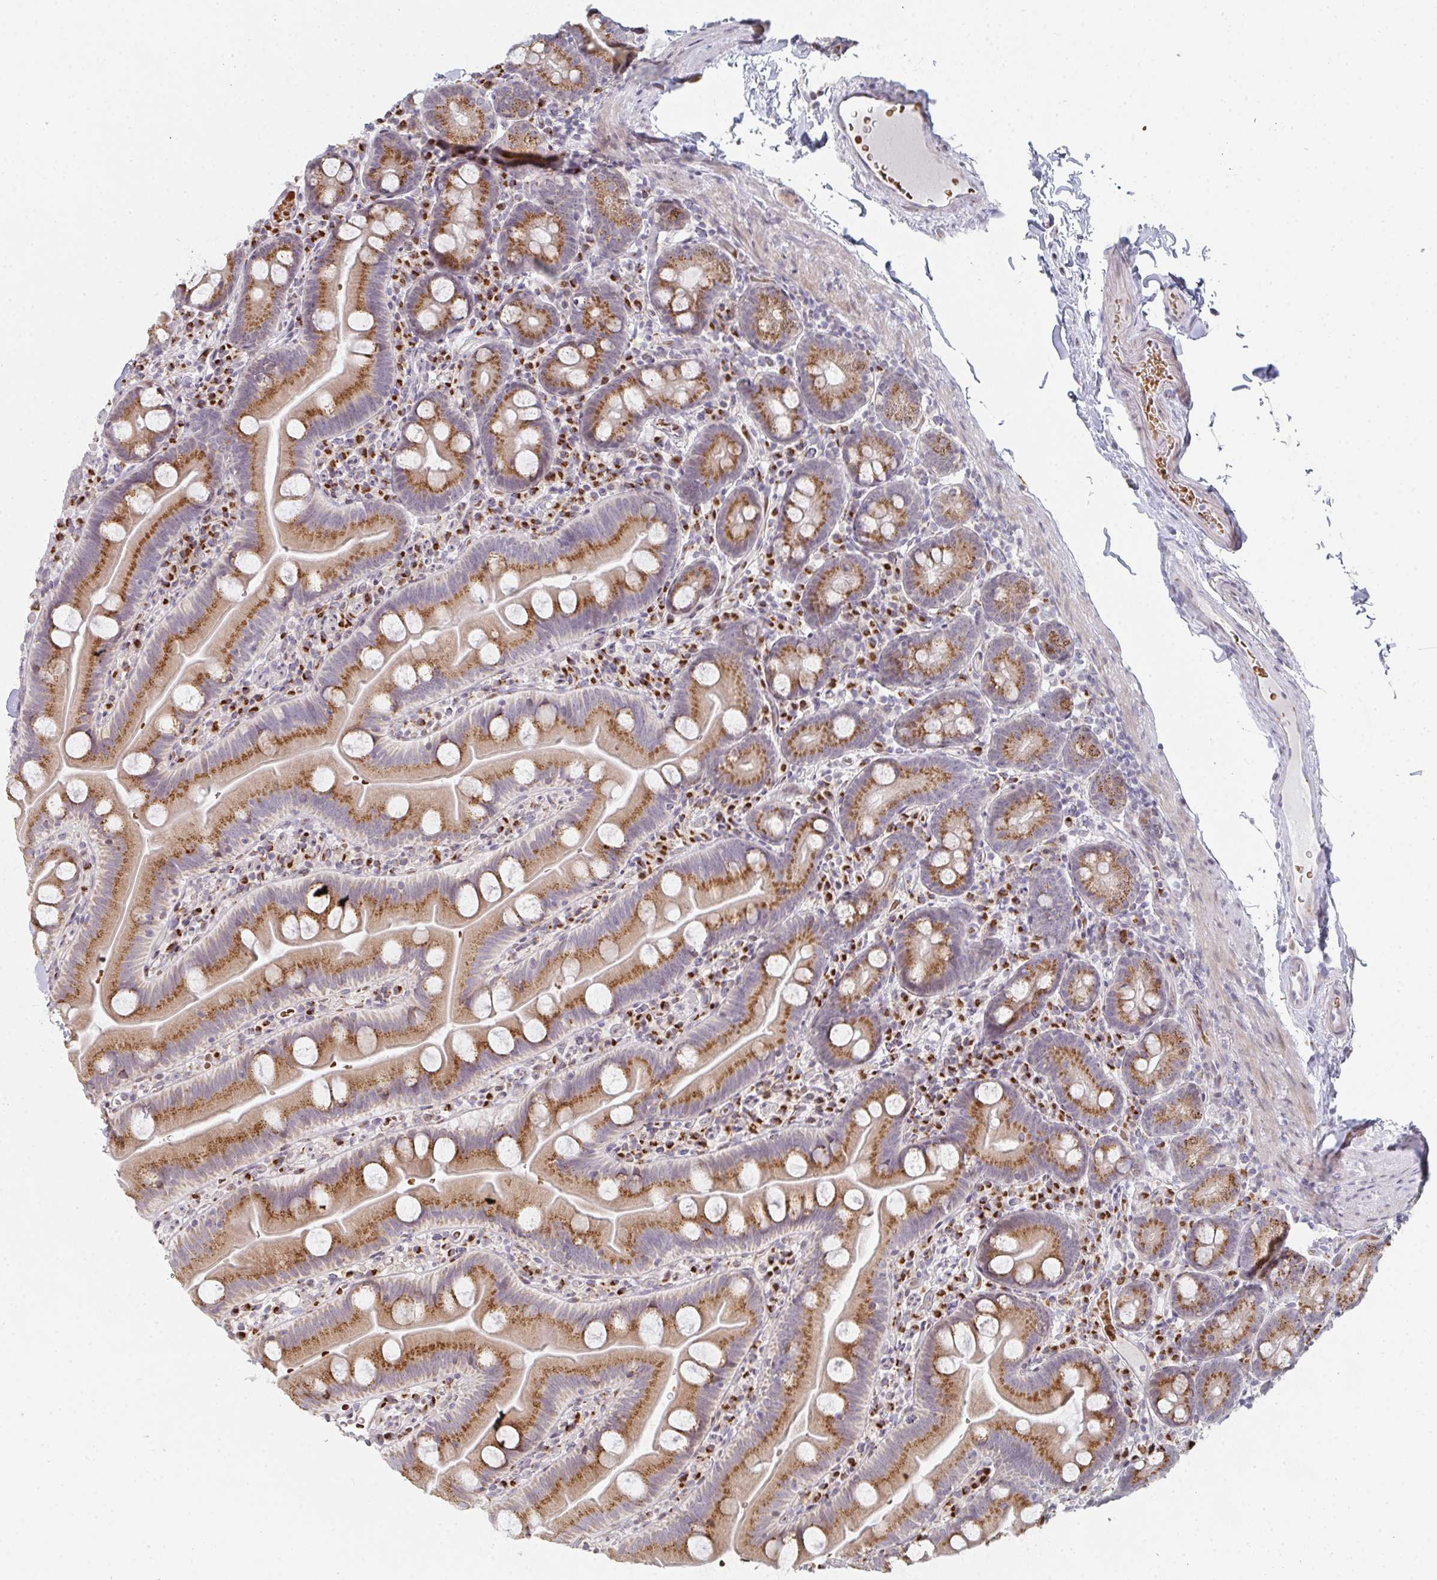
{"staining": {"intensity": "strong", "quantity": ">75%", "location": "cytoplasmic/membranous"}, "tissue": "small intestine", "cell_type": "Glandular cells", "image_type": "normal", "snomed": [{"axis": "morphology", "description": "Normal tissue, NOS"}, {"axis": "topography", "description": "Small intestine"}], "caption": "High-power microscopy captured an immunohistochemistry image of benign small intestine, revealing strong cytoplasmic/membranous positivity in approximately >75% of glandular cells. The staining was performed using DAB, with brown indicating positive protein expression. Nuclei are stained blue with hematoxylin.", "gene": "ZNF526", "patient": {"sex": "female", "age": 68}}